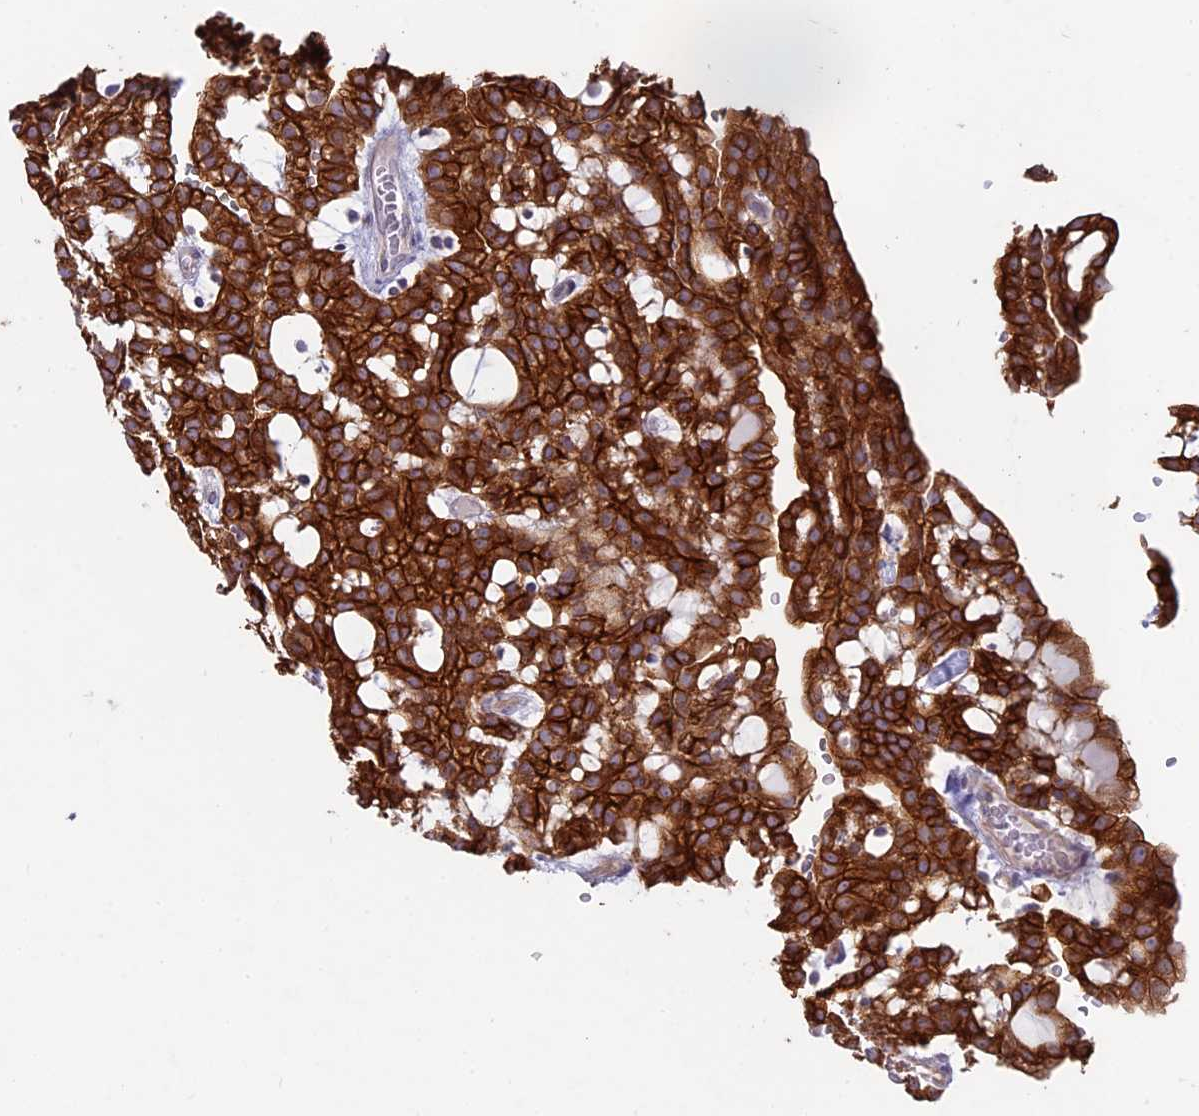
{"staining": {"intensity": "strong", "quantity": ">75%", "location": "cytoplasmic/membranous"}, "tissue": "renal cancer", "cell_type": "Tumor cells", "image_type": "cancer", "snomed": [{"axis": "morphology", "description": "Adenocarcinoma, NOS"}, {"axis": "topography", "description": "Kidney"}], "caption": "Human adenocarcinoma (renal) stained with a protein marker reveals strong staining in tumor cells.", "gene": "MYO5B", "patient": {"sex": "male", "age": 63}}